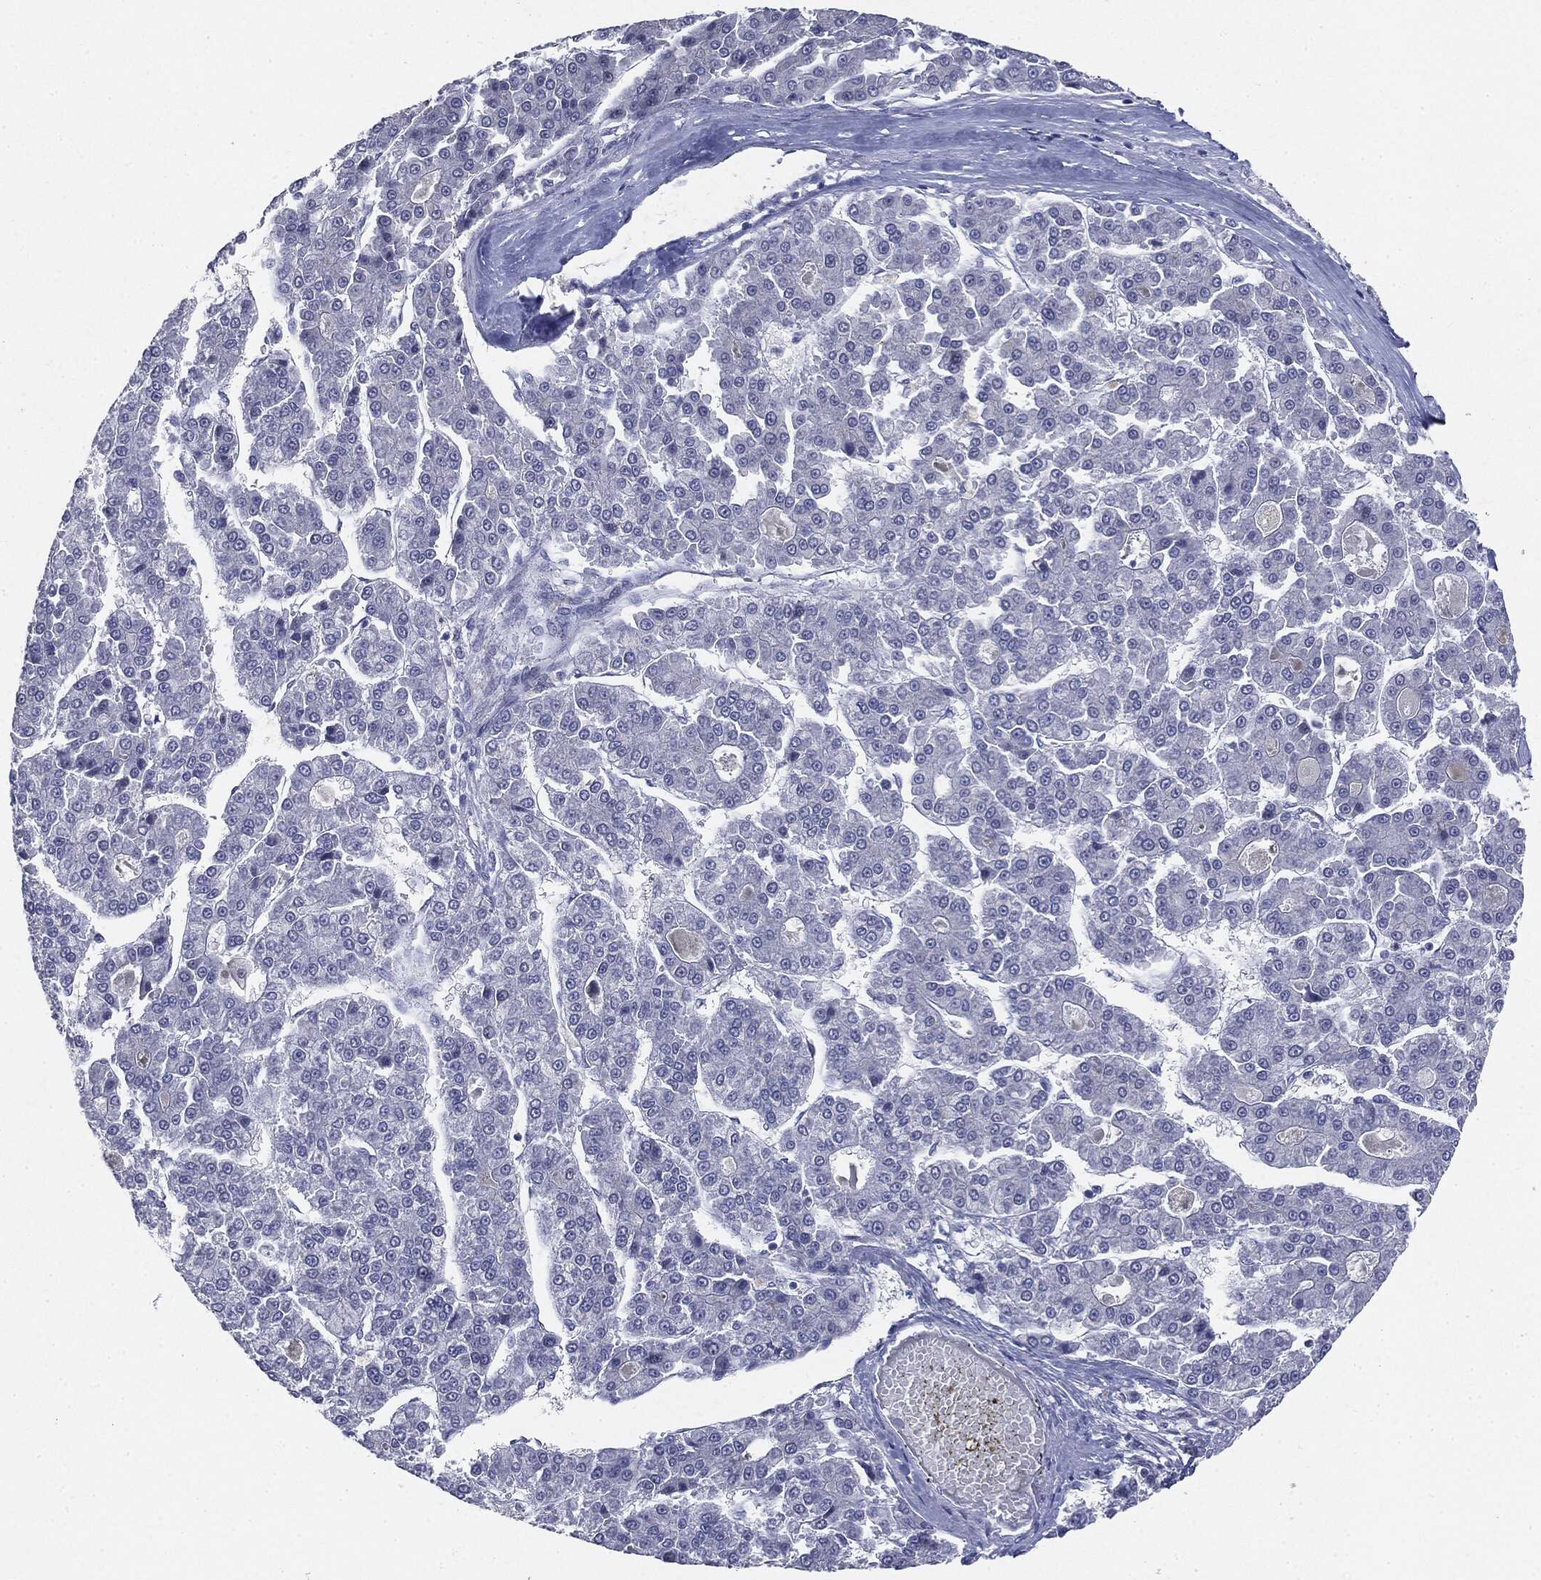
{"staining": {"intensity": "negative", "quantity": "none", "location": "none"}, "tissue": "liver cancer", "cell_type": "Tumor cells", "image_type": "cancer", "snomed": [{"axis": "morphology", "description": "Carcinoma, Hepatocellular, NOS"}, {"axis": "topography", "description": "Liver"}], "caption": "Immunohistochemistry (IHC) micrograph of human liver cancer stained for a protein (brown), which displays no positivity in tumor cells. (Stains: DAB (3,3'-diaminobenzidine) immunohistochemistry (IHC) with hematoxylin counter stain, Microscopy: brightfield microscopy at high magnification).", "gene": "CGB1", "patient": {"sex": "male", "age": 70}}